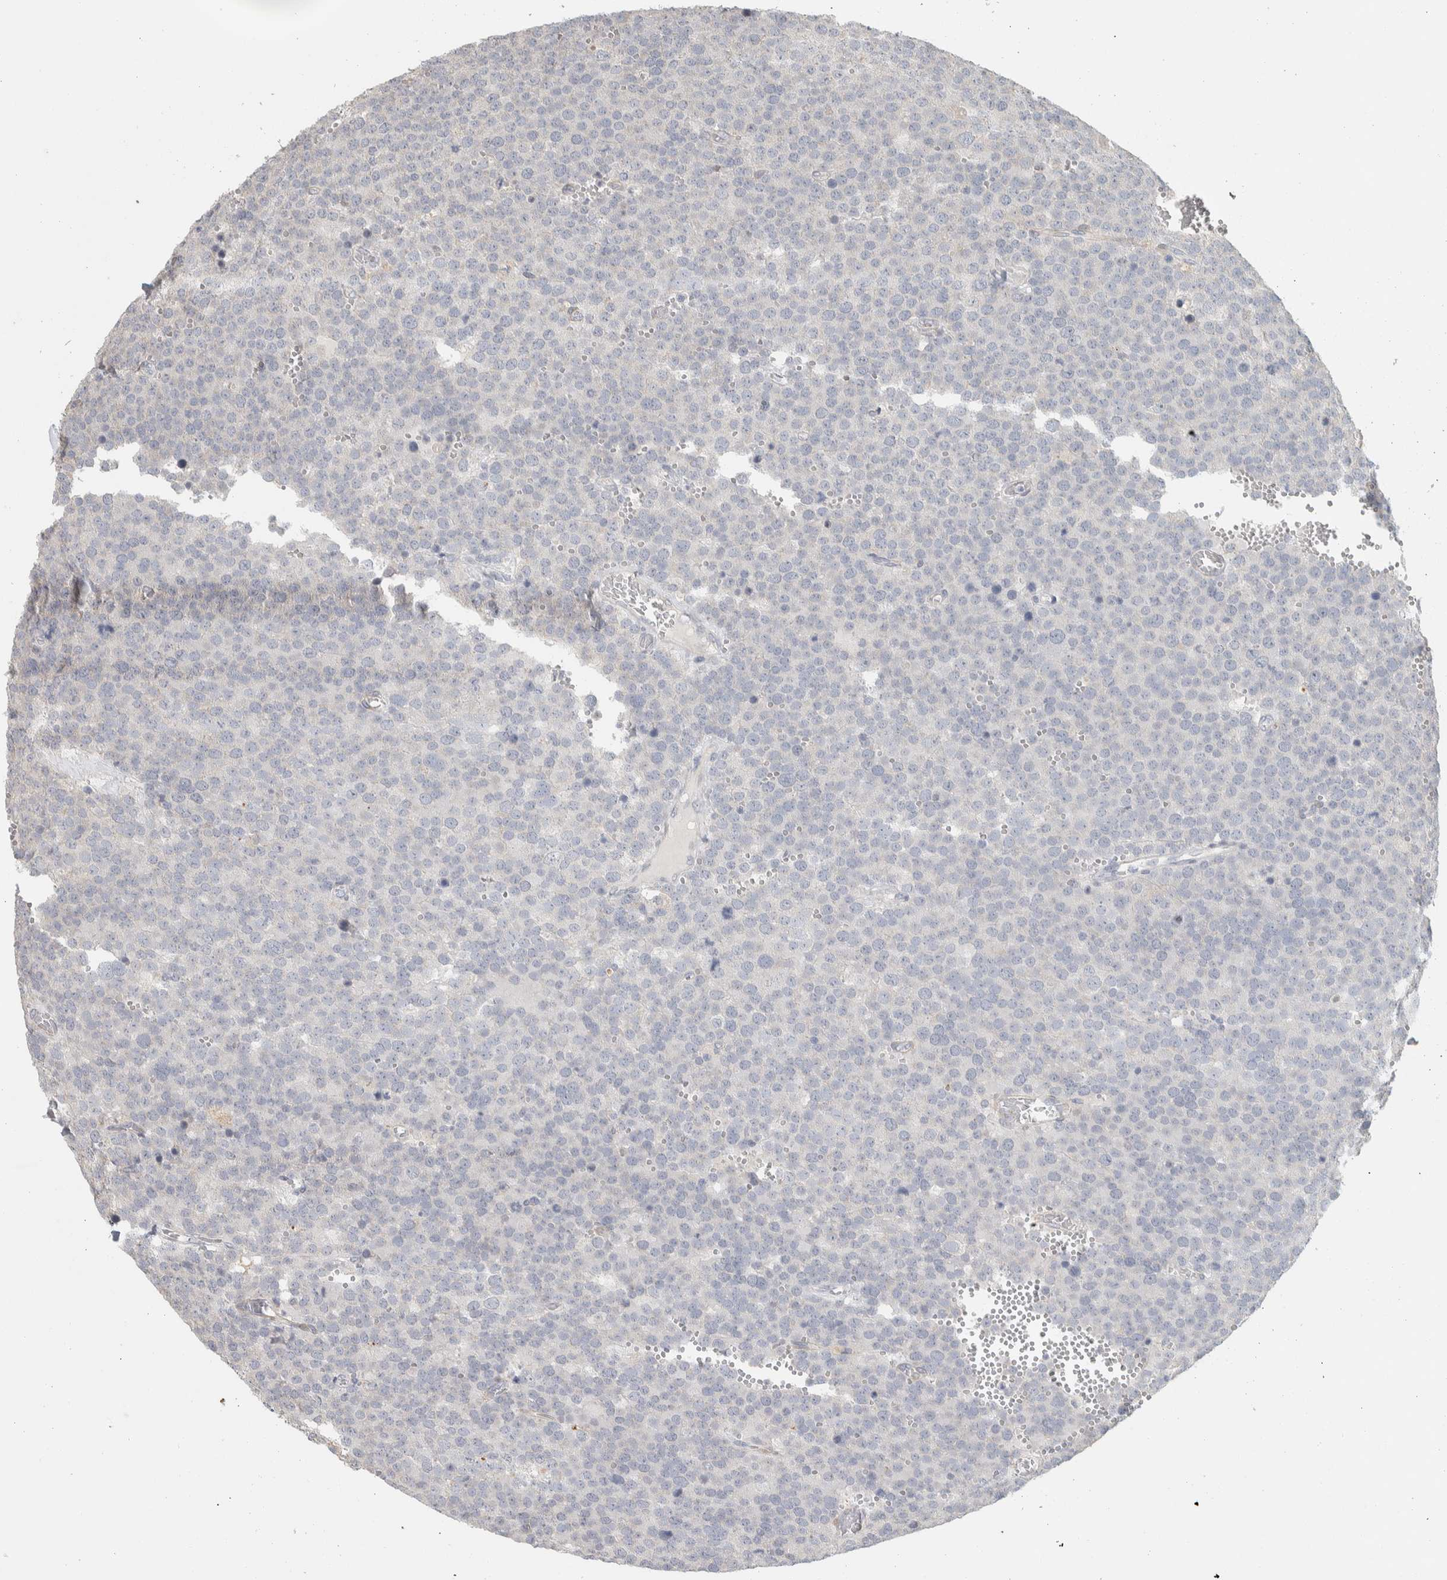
{"staining": {"intensity": "negative", "quantity": "none", "location": "none"}, "tissue": "testis cancer", "cell_type": "Tumor cells", "image_type": "cancer", "snomed": [{"axis": "morphology", "description": "Normal tissue, NOS"}, {"axis": "morphology", "description": "Seminoma, NOS"}, {"axis": "topography", "description": "Testis"}], "caption": "Micrograph shows no protein positivity in tumor cells of testis cancer tissue. The staining was performed using DAB (3,3'-diaminobenzidine) to visualize the protein expression in brown, while the nuclei were stained in blue with hematoxylin (Magnification: 20x).", "gene": "DCXR", "patient": {"sex": "male", "age": 71}}